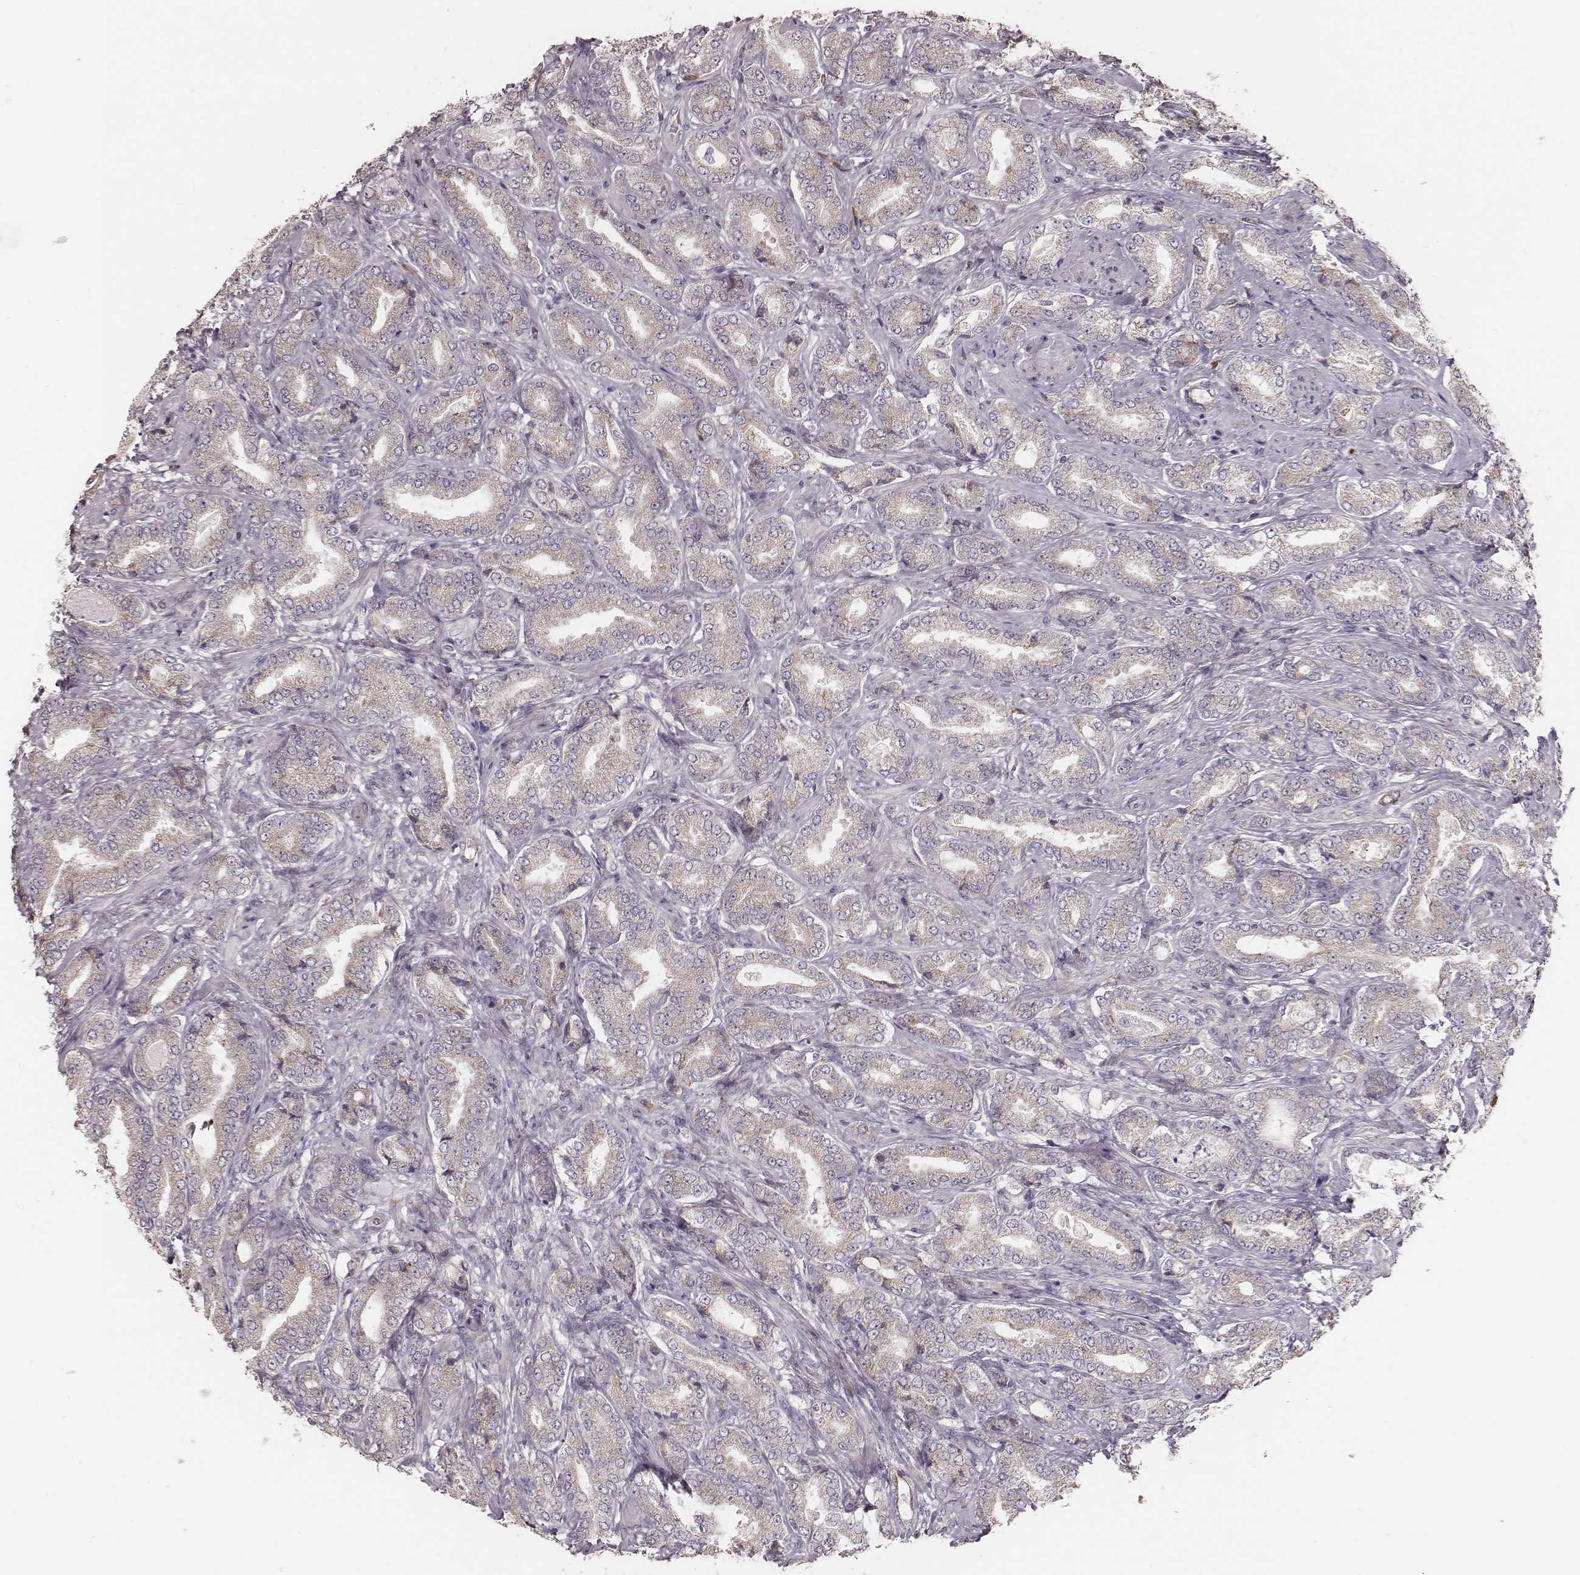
{"staining": {"intensity": "weak", "quantity": ">75%", "location": "cytoplasmic/membranous"}, "tissue": "prostate cancer", "cell_type": "Tumor cells", "image_type": "cancer", "snomed": [{"axis": "morphology", "description": "Adenocarcinoma, NOS"}, {"axis": "topography", "description": "Prostate"}], "caption": "Prostate cancer stained with immunohistochemistry reveals weak cytoplasmic/membranous positivity in about >75% of tumor cells.", "gene": "KIF5C", "patient": {"sex": "male", "age": 64}}